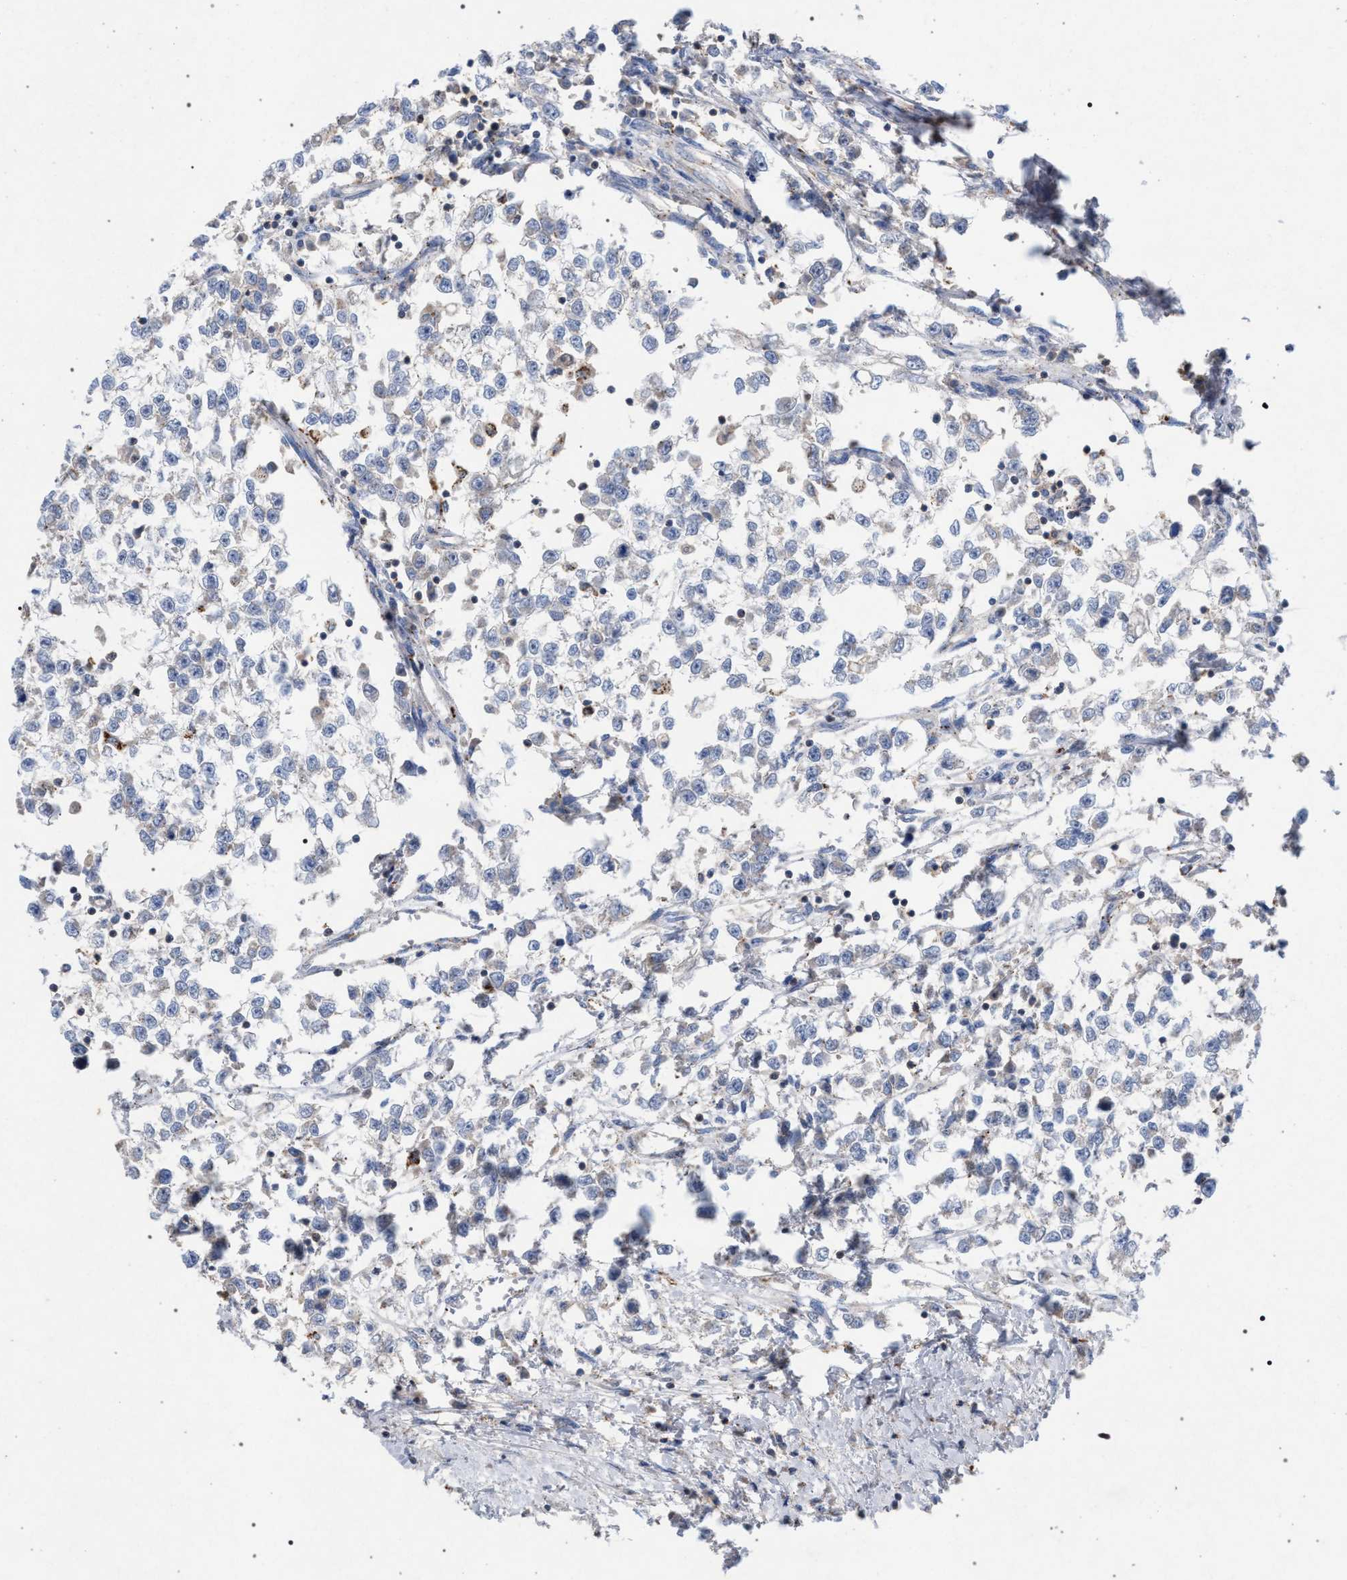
{"staining": {"intensity": "negative", "quantity": "none", "location": "none"}, "tissue": "testis cancer", "cell_type": "Tumor cells", "image_type": "cancer", "snomed": [{"axis": "morphology", "description": "Seminoma, NOS"}, {"axis": "morphology", "description": "Carcinoma, Embryonal, NOS"}, {"axis": "topography", "description": "Testis"}], "caption": "IHC of human testis embryonal carcinoma shows no positivity in tumor cells. The staining is performed using DAB (3,3'-diaminobenzidine) brown chromogen with nuclei counter-stained in using hematoxylin.", "gene": "VPS13A", "patient": {"sex": "male", "age": 51}}